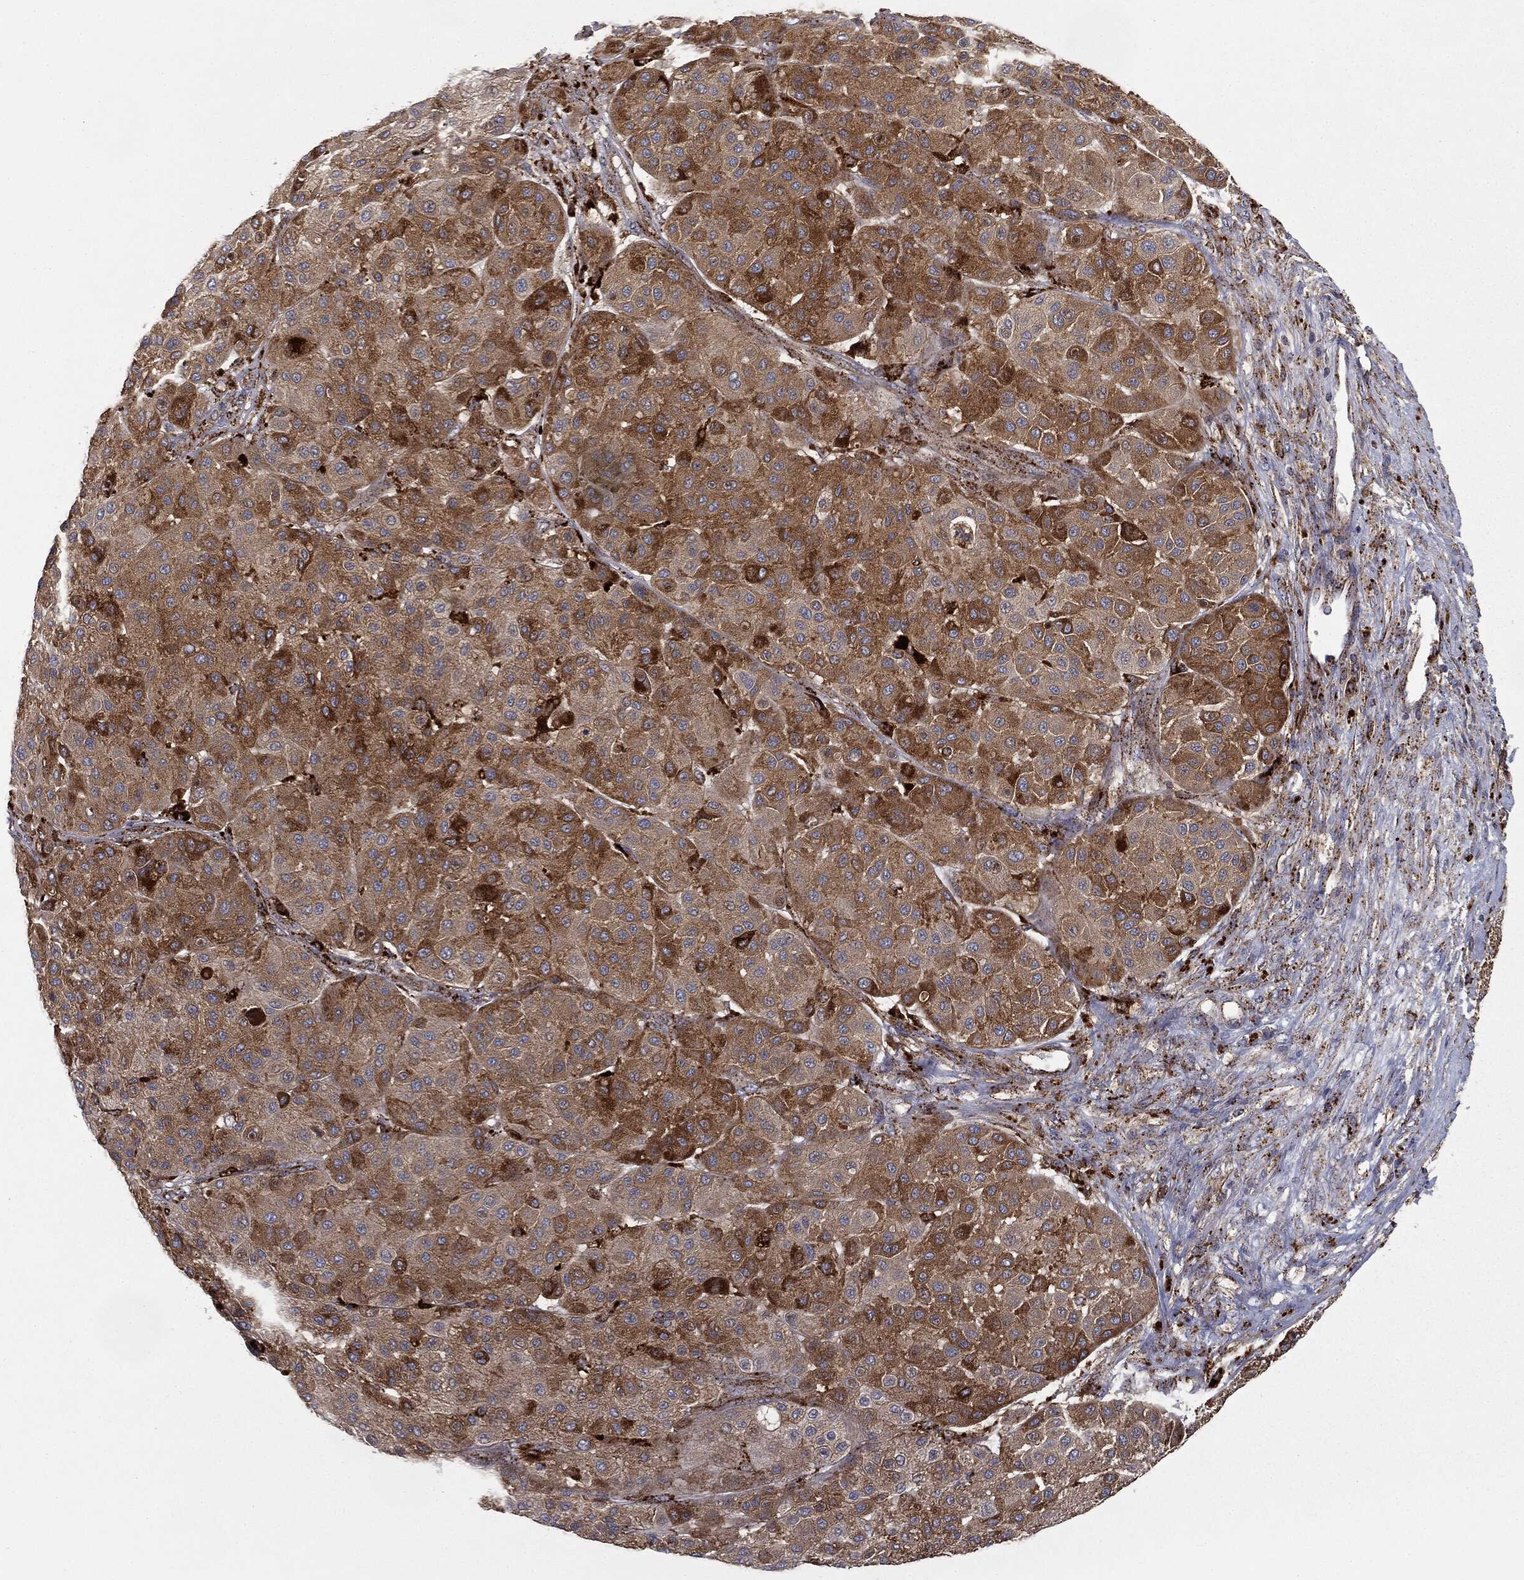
{"staining": {"intensity": "moderate", "quantity": "25%-75%", "location": "cytoplasmic/membranous"}, "tissue": "melanoma", "cell_type": "Tumor cells", "image_type": "cancer", "snomed": [{"axis": "morphology", "description": "Malignant melanoma, Metastatic site"}, {"axis": "topography", "description": "Smooth muscle"}], "caption": "DAB immunohistochemical staining of human malignant melanoma (metastatic site) demonstrates moderate cytoplasmic/membranous protein expression in about 25%-75% of tumor cells.", "gene": "CTSA", "patient": {"sex": "male", "age": 41}}